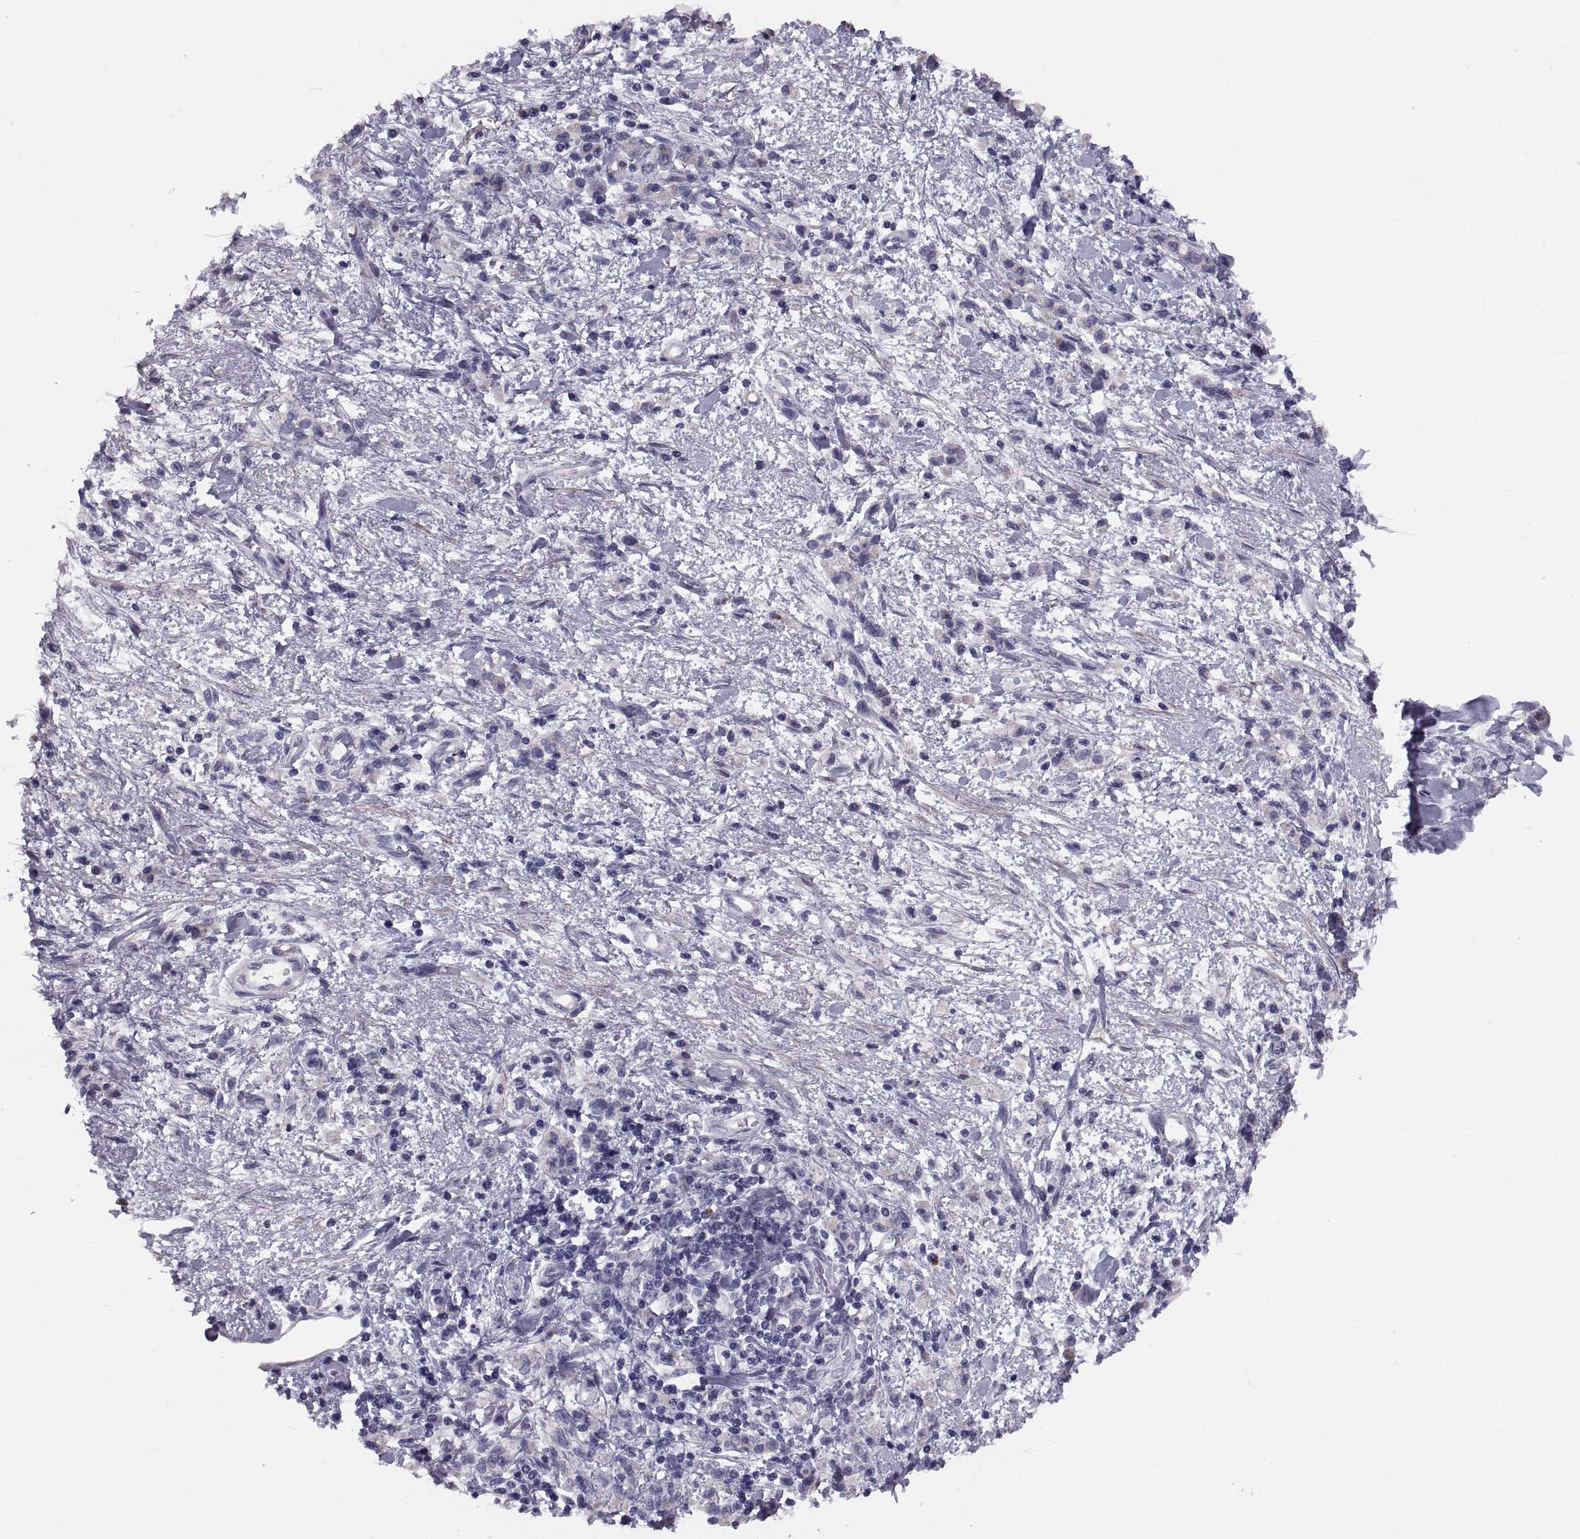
{"staining": {"intensity": "moderate", "quantity": "<25%", "location": "cytoplasmic/membranous"}, "tissue": "stomach cancer", "cell_type": "Tumor cells", "image_type": "cancer", "snomed": [{"axis": "morphology", "description": "Adenocarcinoma, NOS"}, {"axis": "topography", "description": "Stomach"}], "caption": "This histopathology image demonstrates IHC staining of human stomach cancer, with low moderate cytoplasmic/membranous staining in approximately <25% of tumor cells.", "gene": "ANO1", "patient": {"sex": "male", "age": 77}}